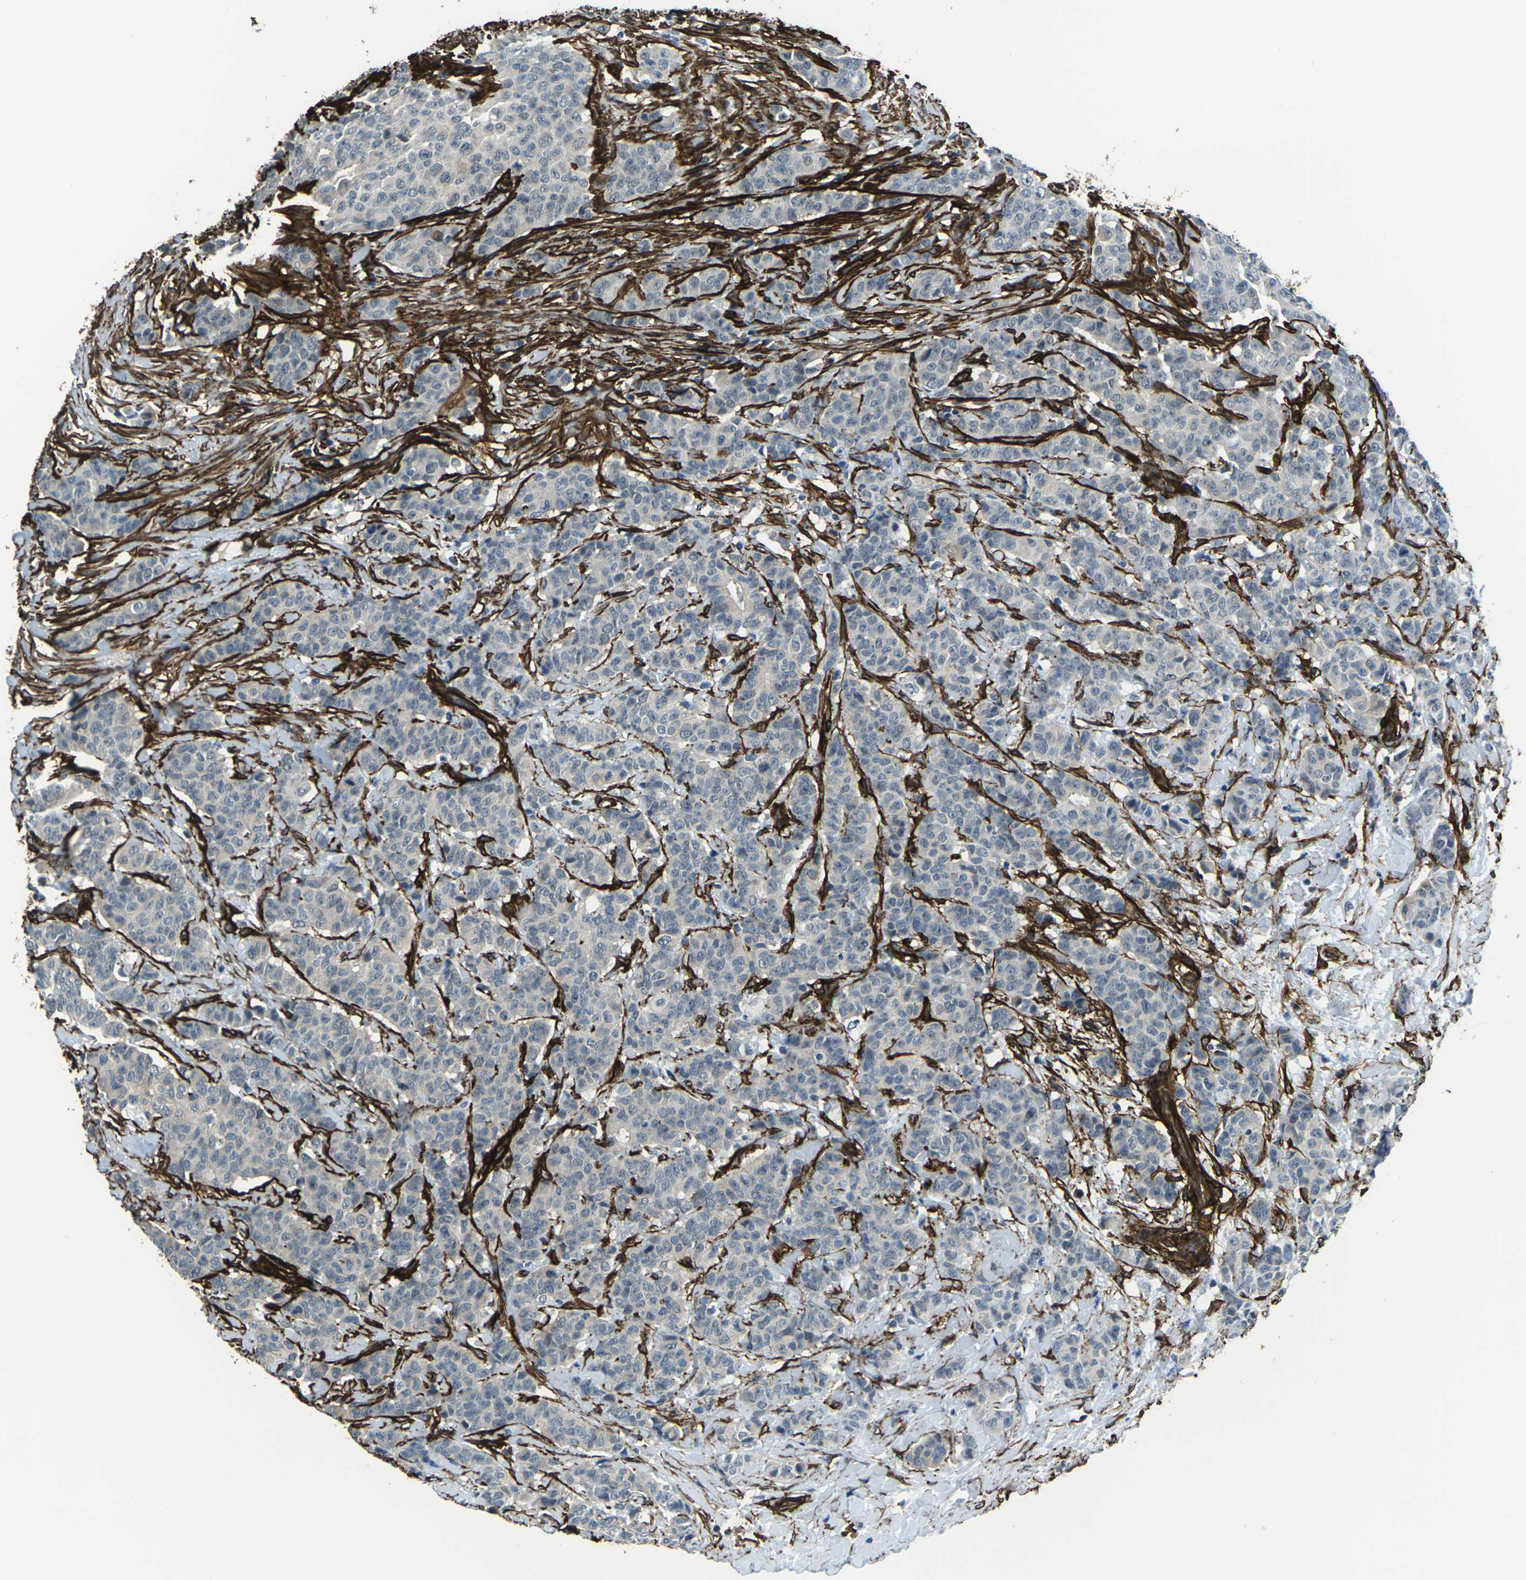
{"staining": {"intensity": "negative", "quantity": "none", "location": "none"}, "tissue": "breast cancer", "cell_type": "Tumor cells", "image_type": "cancer", "snomed": [{"axis": "morphology", "description": "Normal tissue, NOS"}, {"axis": "morphology", "description": "Duct carcinoma"}, {"axis": "topography", "description": "Breast"}], "caption": "This micrograph is of intraductal carcinoma (breast) stained with immunohistochemistry to label a protein in brown with the nuclei are counter-stained blue. There is no expression in tumor cells.", "gene": "GRAMD1C", "patient": {"sex": "female", "age": 40}}